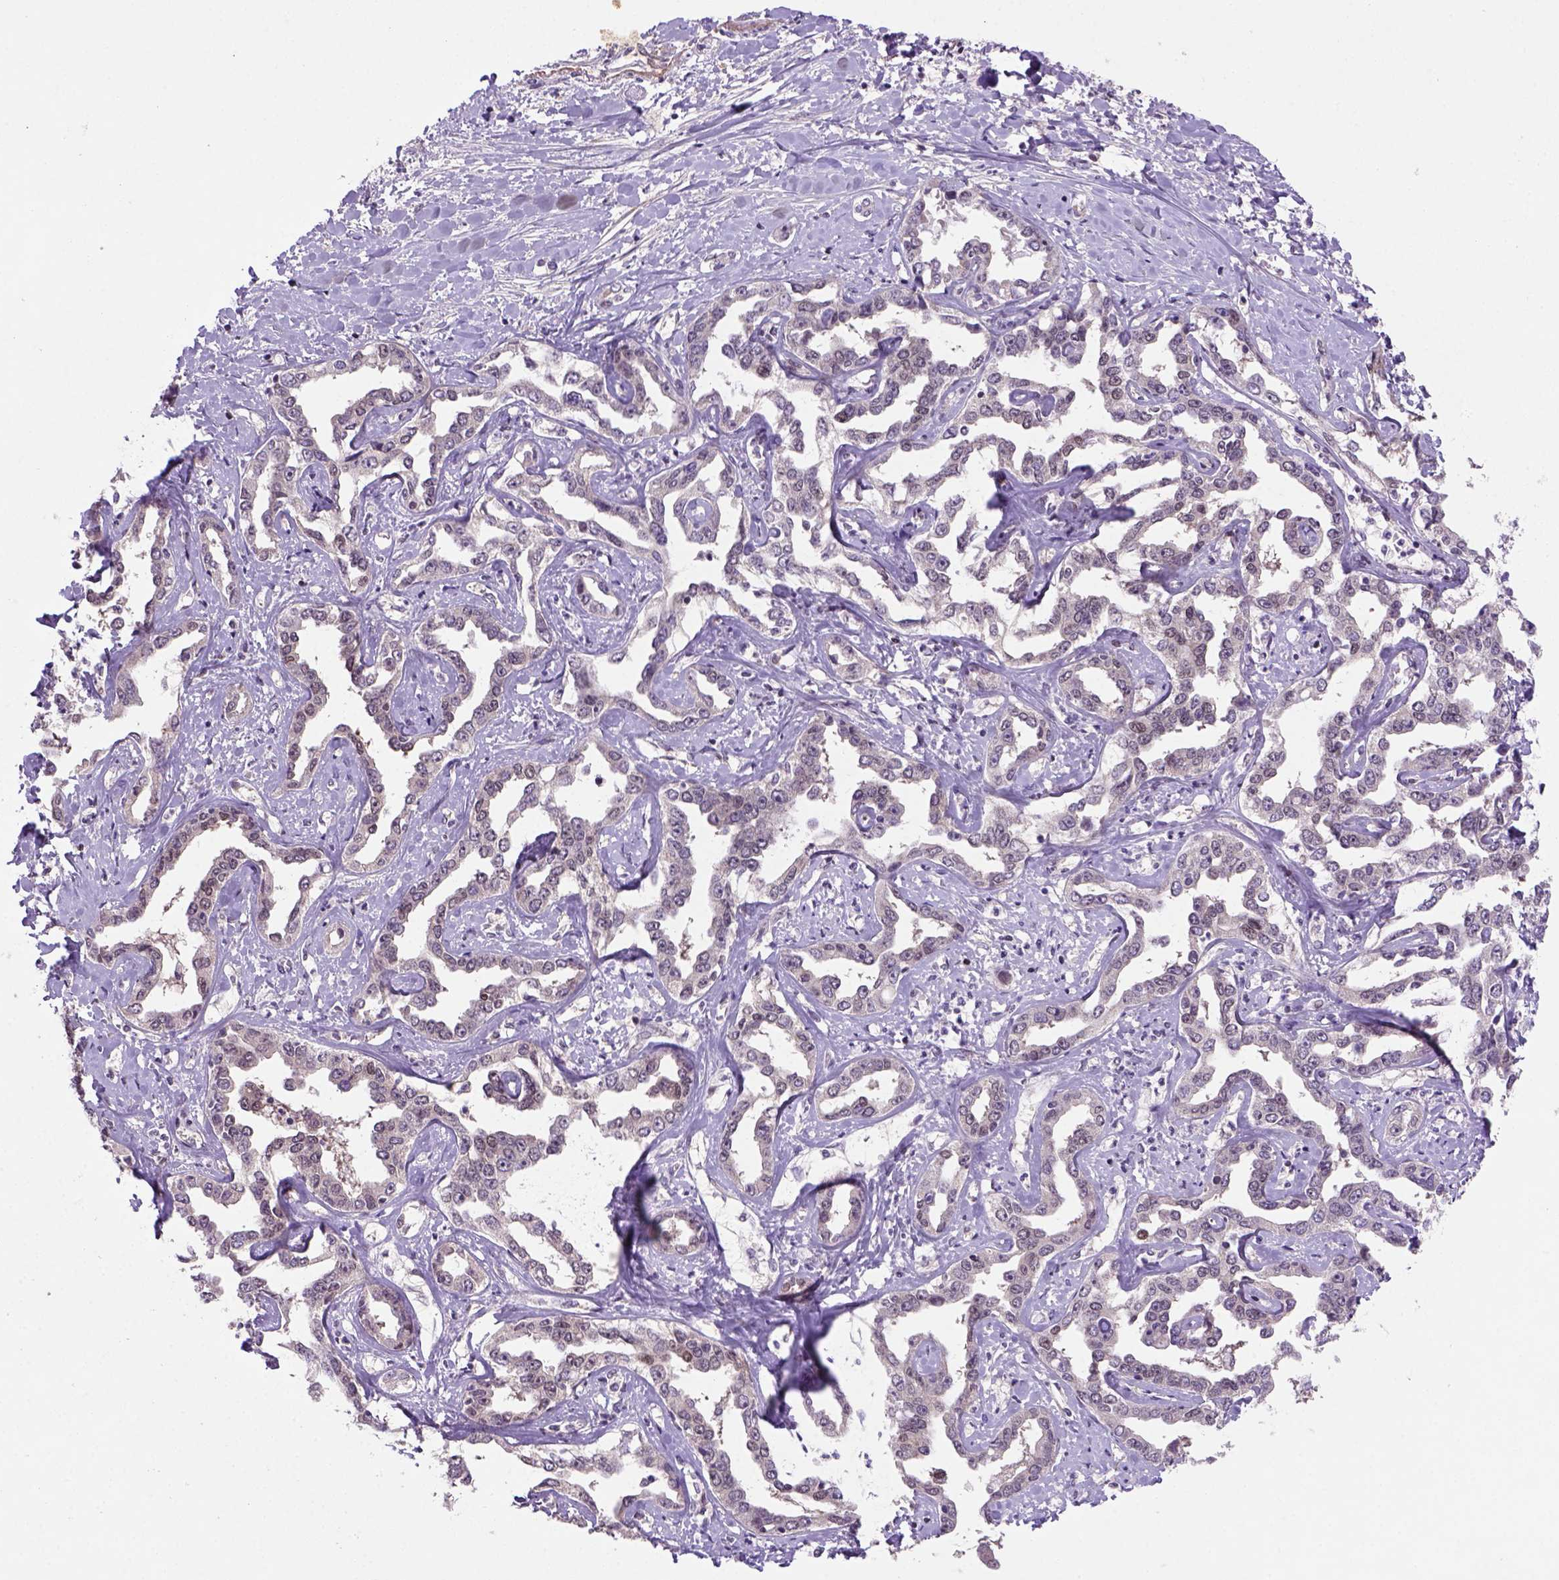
{"staining": {"intensity": "negative", "quantity": "none", "location": "none"}, "tissue": "liver cancer", "cell_type": "Tumor cells", "image_type": "cancer", "snomed": [{"axis": "morphology", "description": "Cholangiocarcinoma"}, {"axis": "topography", "description": "Liver"}], "caption": "This is an immunohistochemistry (IHC) photomicrograph of cholangiocarcinoma (liver). There is no expression in tumor cells.", "gene": "MGMT", "patient": {"sex": "male", "age": 59}}